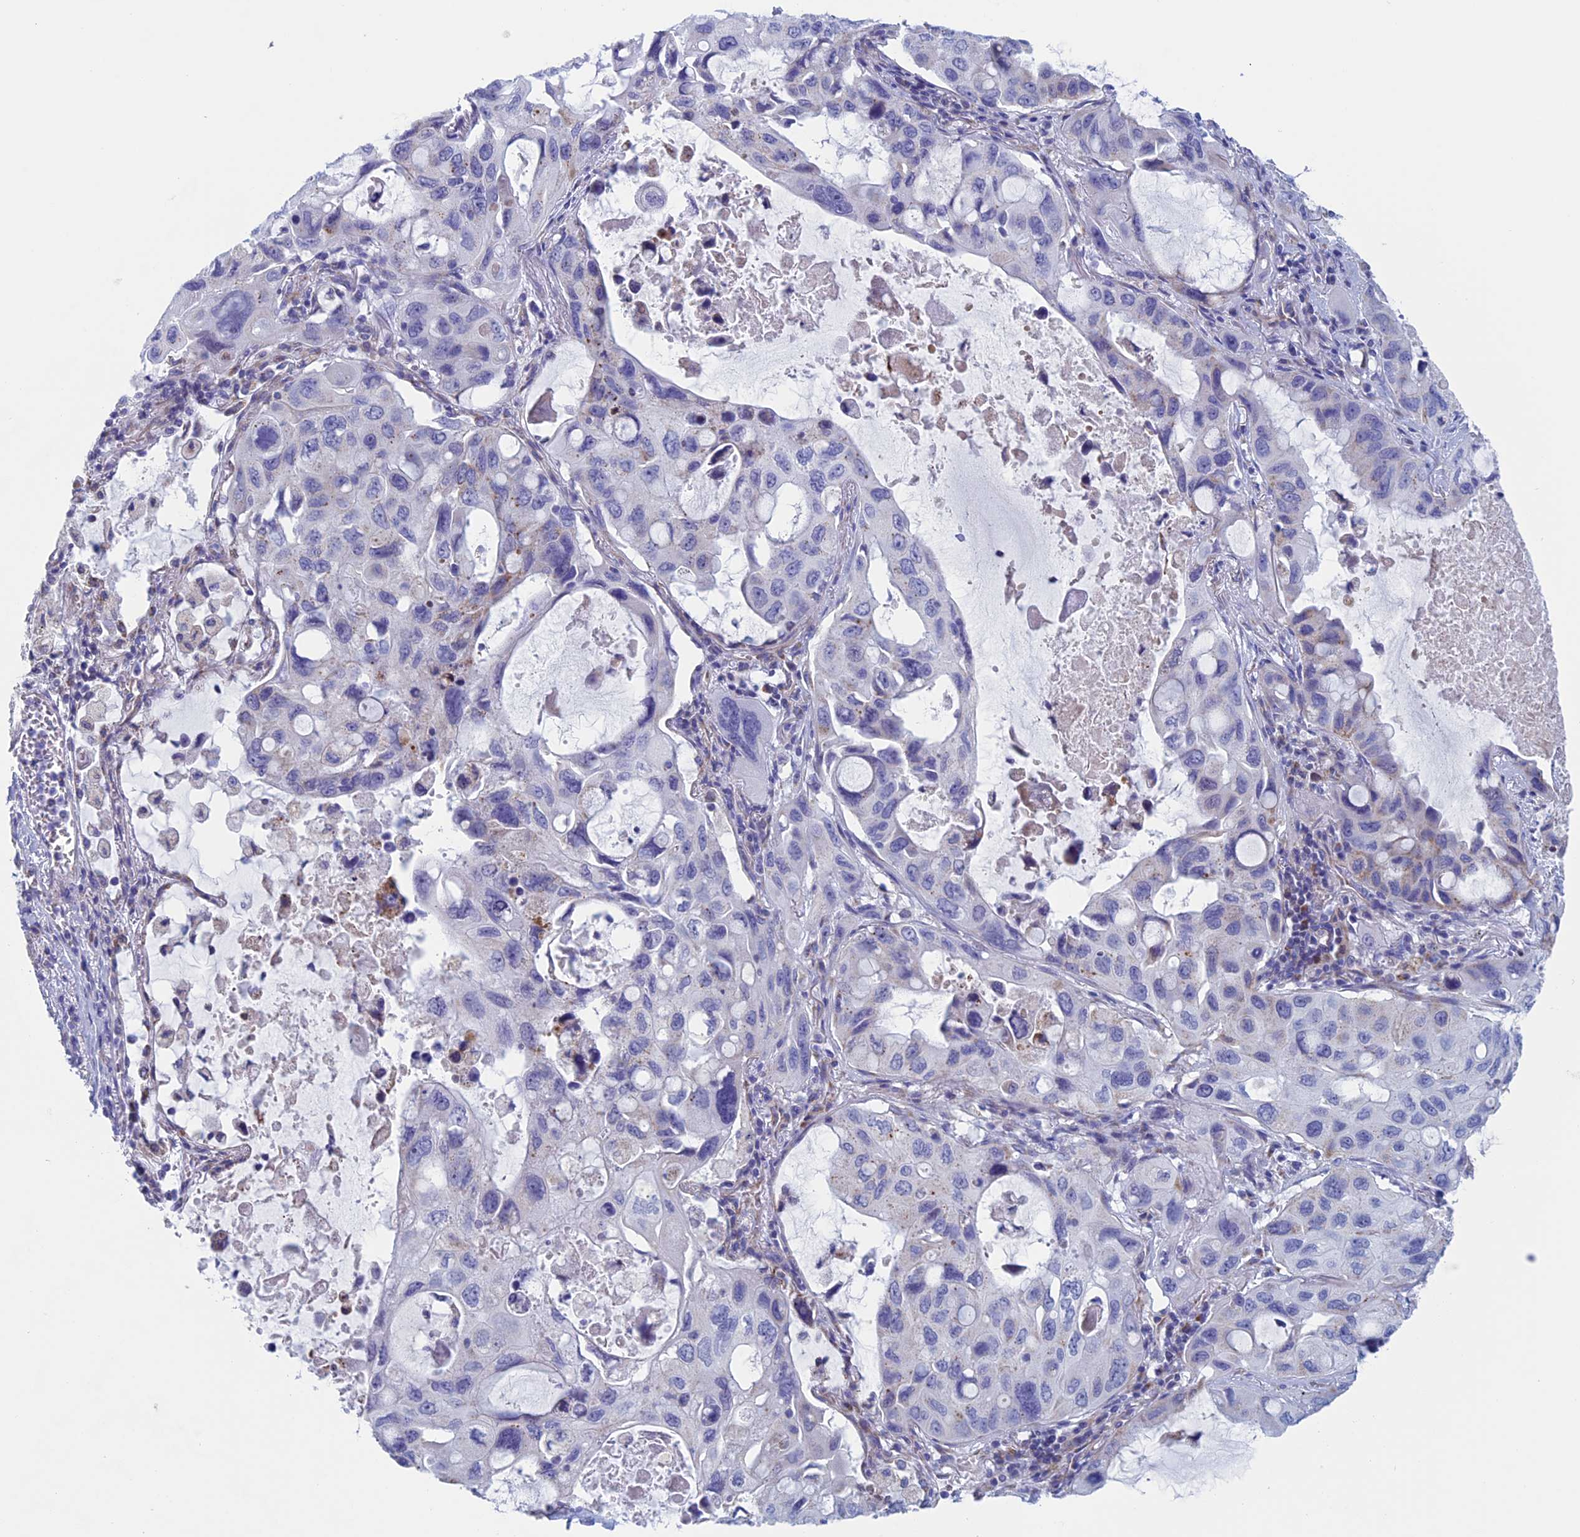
{"staining": {"intensity": "negative", "quantity": "none", "location": "none"}, "tissue": "lung cancer", "cell_type": "Tumor cells", "image_type": "cancer", "snomed": [{"axis": "morphology", "description": "Squamous cell carcinoma, NOS"}, {"axis": "topography", "description": "Lung"}], "caption": "High magnification brightfield microscopy of squamous cell carcinoma (lung) stained with DAB (3,3'-diaminobenzidine) (brown) and counterstained with hematoxylin (blue): tumor cells show no significant expression.", "gene": "NDUFB9", "patient": {"sex": "female", "age": 73}}